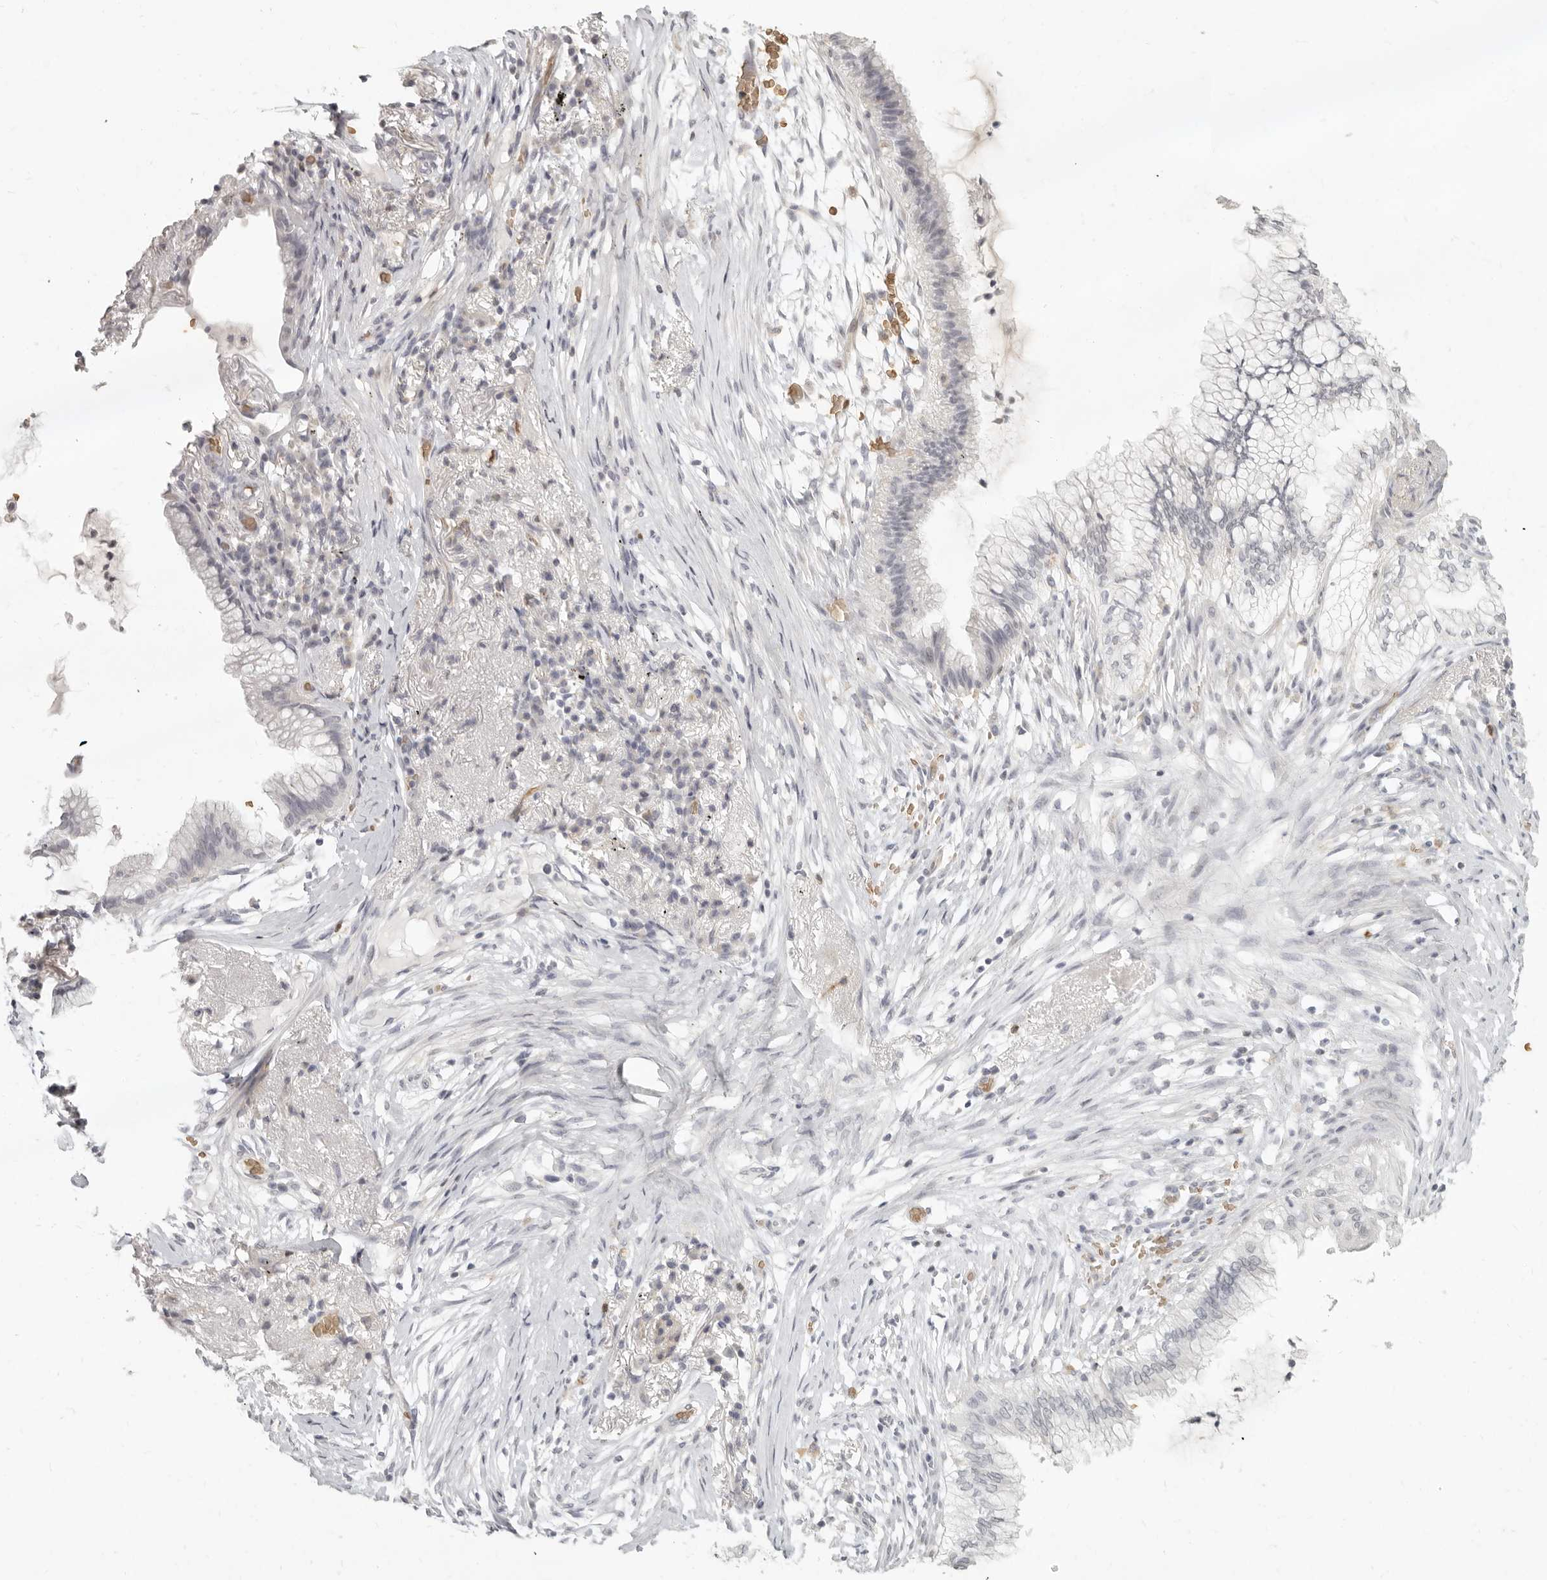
{"staining": {"intensity": "negative", "quantity": "none", "location": "none"}, "tissue": "lung cancer", "cell_type": "Tumor cells", "image_type": "cancer", "snomed": [{"axis": "morphology", "description": "Adenocarcinoma, NOS"}, {"axis": "topography", "description": "Lung"}], "caption": "IHC image of neoplastic tissue: human adenocarcinoma (lung) stained with DAB demonstrates no significant protein positivity in tumor cells. Nuclei are stained in blue.", "gene": "NIBAN1", "patient": {"sex": "female", "age": 70}}